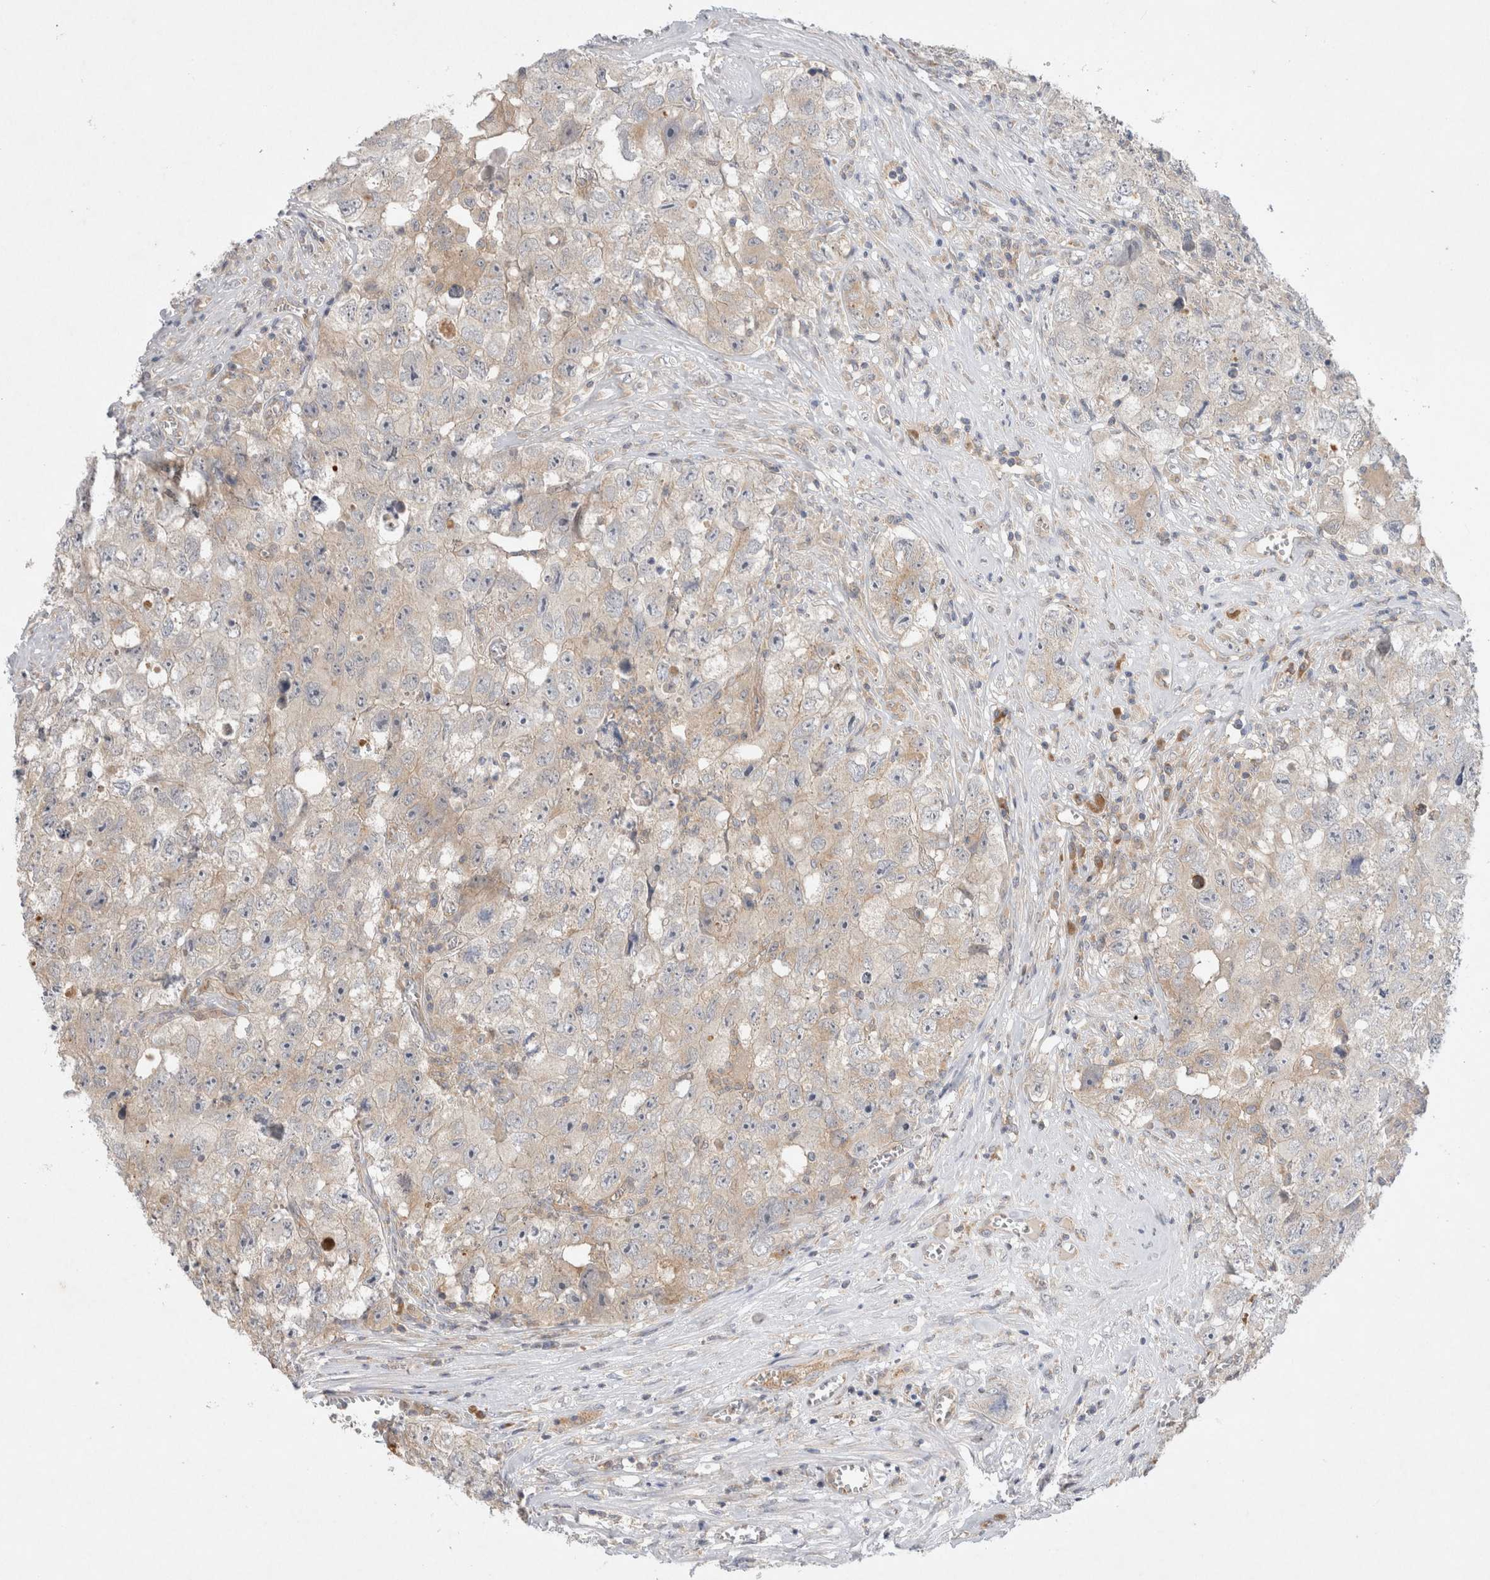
{"staining": {"intensity": "weak", "quantity": "25%-75%", "location": "cytoplasmic/membranous"}, "tissue": "testis cancer", "cell_type": "Tumor cells", "image_type": "cancer", "snomed": [{"axis": "morphology", "description": "Seminoma, NOS"}, {"axis": "morphology", "description": "Carcinoma, Embryonal, NOS"}, {"axis": "topography", "description": "Testis"}], "caption": "A high-resolution micrograph shows immunohistochemistry (IHC) staining of testis cancer (embryonal carcinoma), which demonstrates weak cytoplasmic/membranous positivity in approximately 25%-75% of tumor cells.", "gene": "GAS1", "patient": {"sex": "male", "age": 43}}